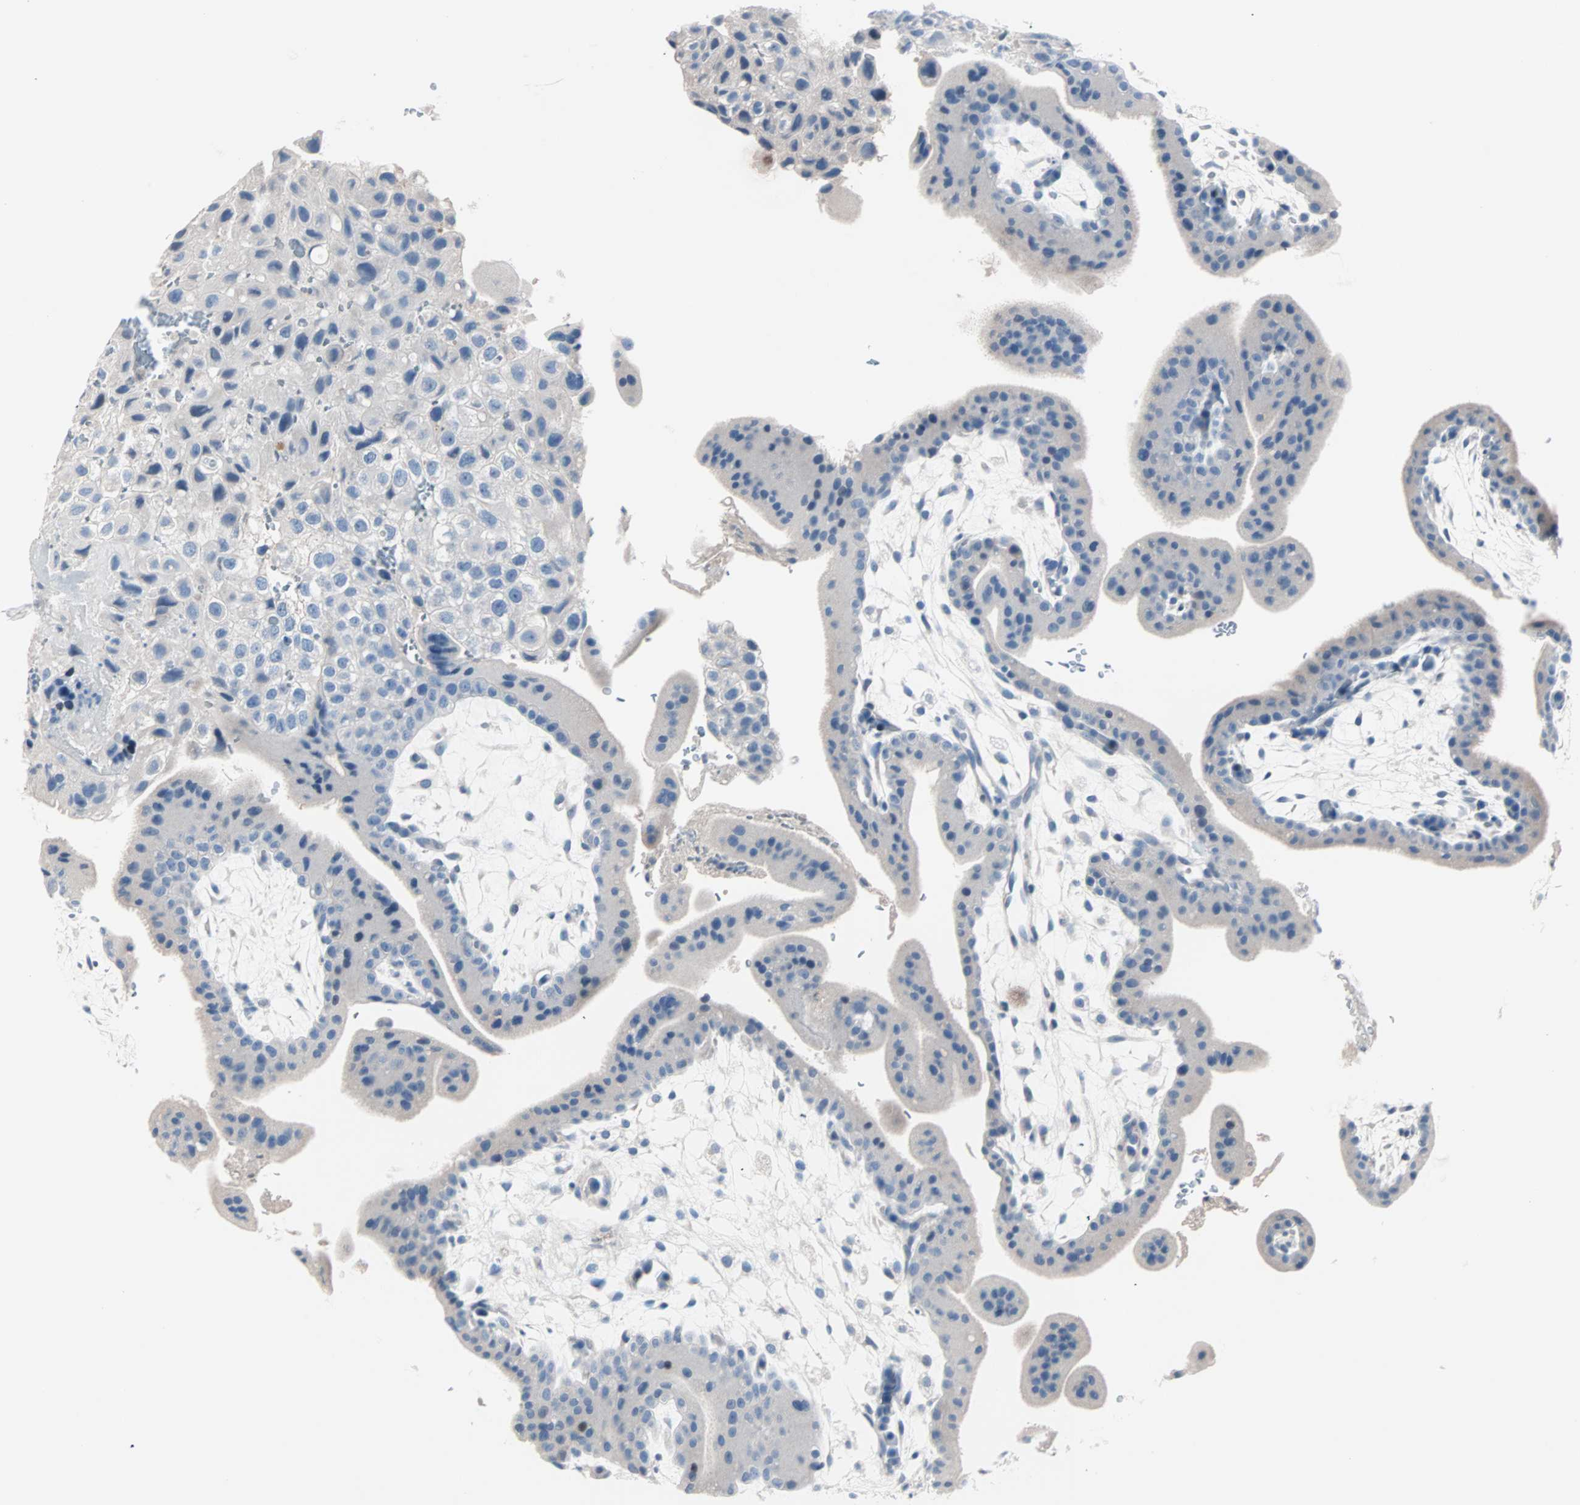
{"staining": {"intensity": "negative", "quantity": "none", "location": "none"}, "tissue": "placenta", "cell_type": "Decidual cells", "image_type": "normal", "snomed": [{"axis": "morphology", "description": "Normal tissue, NOS"}, {"axis": "topography", "description": "Placenta"}], "caption": "Immunohistochemistry (IHC) image of benign placenta stained for a protein (brown), which shows no positivity in decidual cells. (Stains: DAB IHC with hematoxylin counter stain, Microscopy: brightfield microscopy at high magnification).", "gene": "NEFH", "patient": {"sex": "female", "age": 35}}